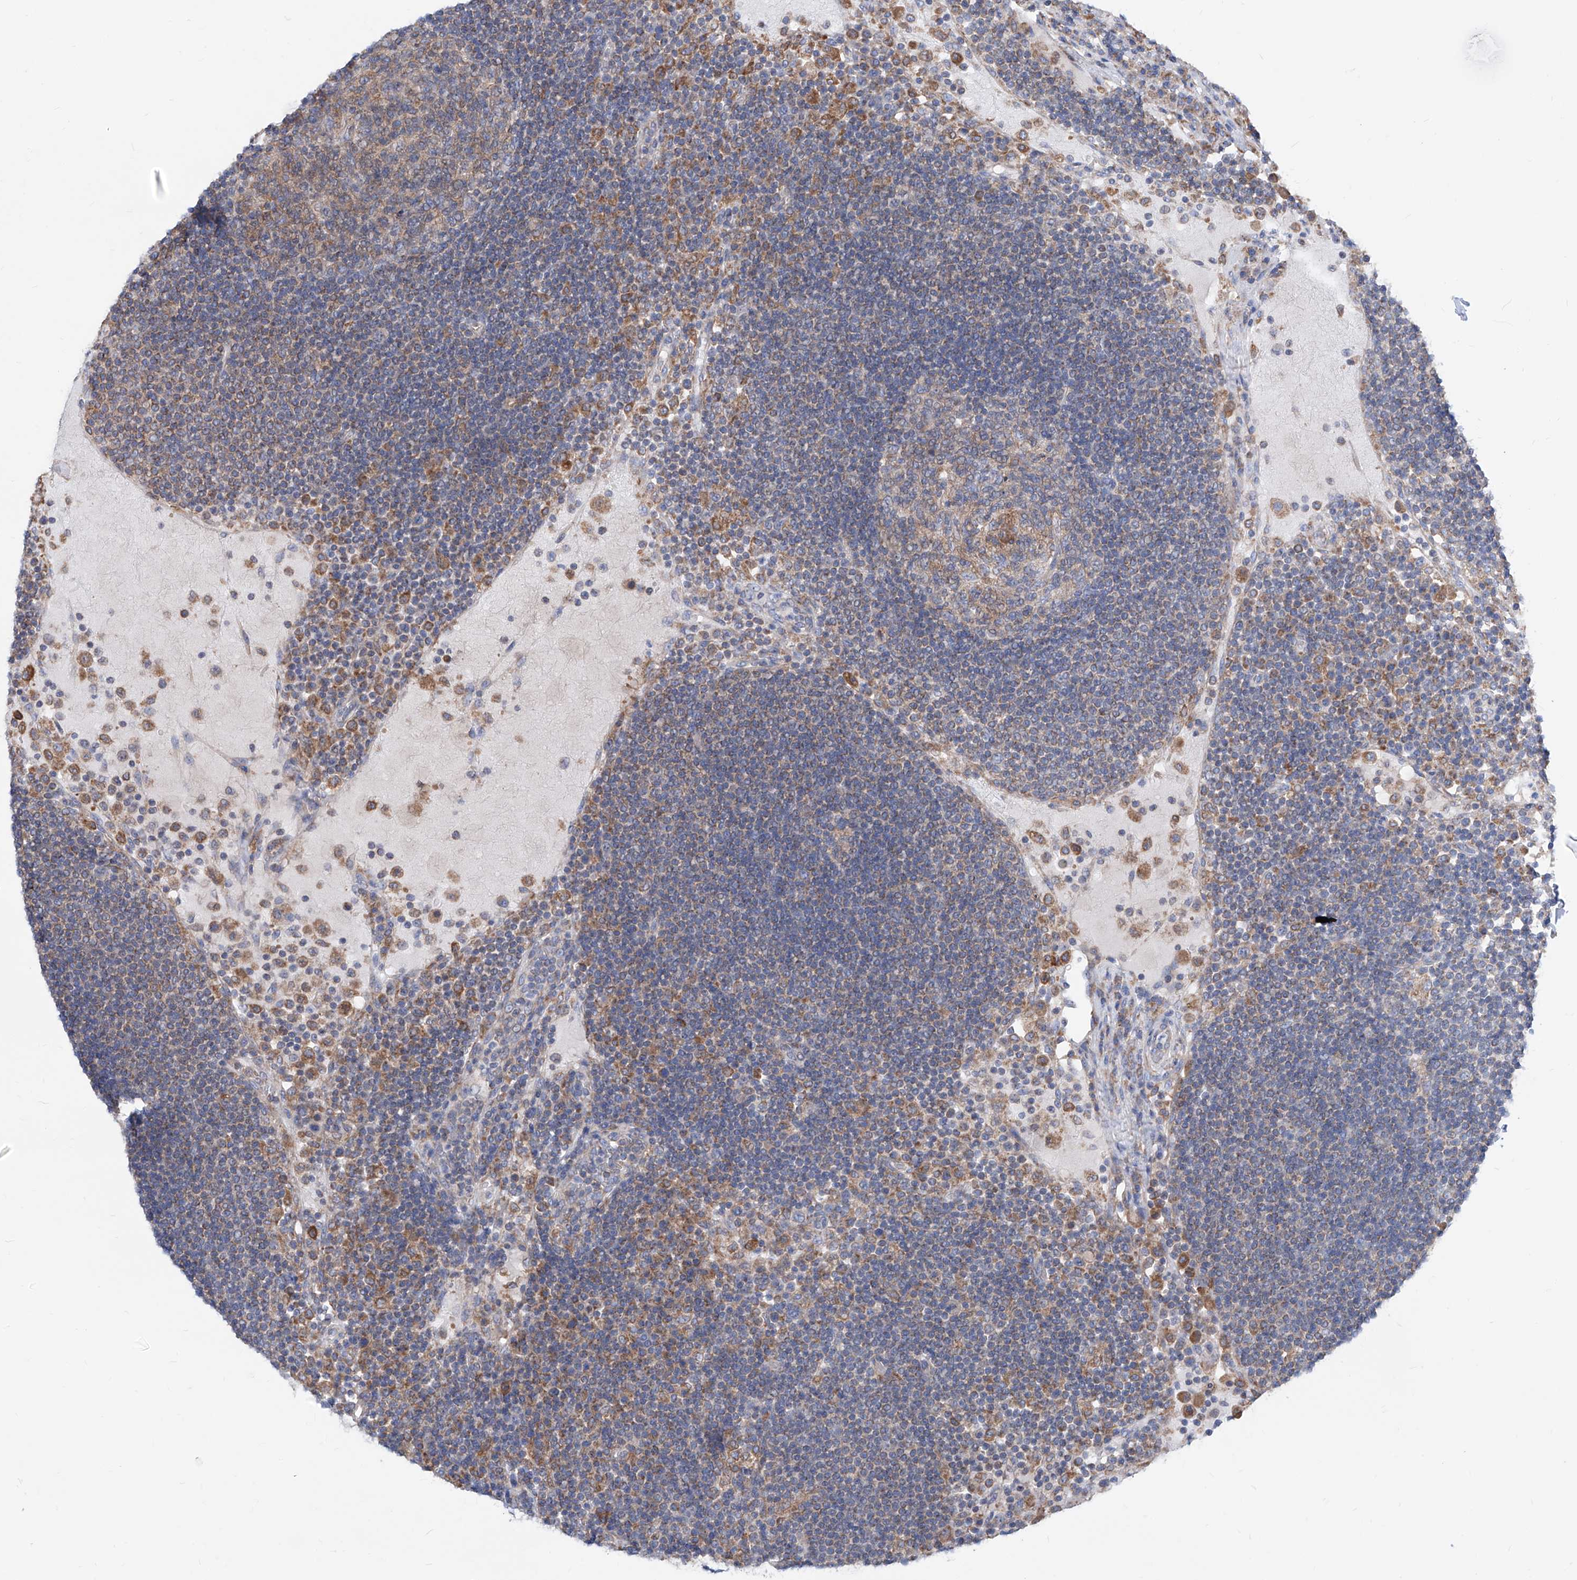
{"staining": {"intensity": "weak", "quantity": "25%-75%", "location": "cytoplasmic/membranous"}, "tissue": "lymph node", "cell_type": "Germinal center cells", "image_type": "normal", "snomed": [{"axis": "morphology", "description": "Normal tissue, NOS"}, {"axis": "topography", "description": "Lymph node"}], "caption": "The photomicrograph exhibits immunohistochemical staining of unremarkable lymph node. There is weak cytoplasmic/membranous positivity is identified in approximately 25%-75% of germinal center cells.", "gene": "MAD2L1", "patient": {"sex": "female", "age": 53}}